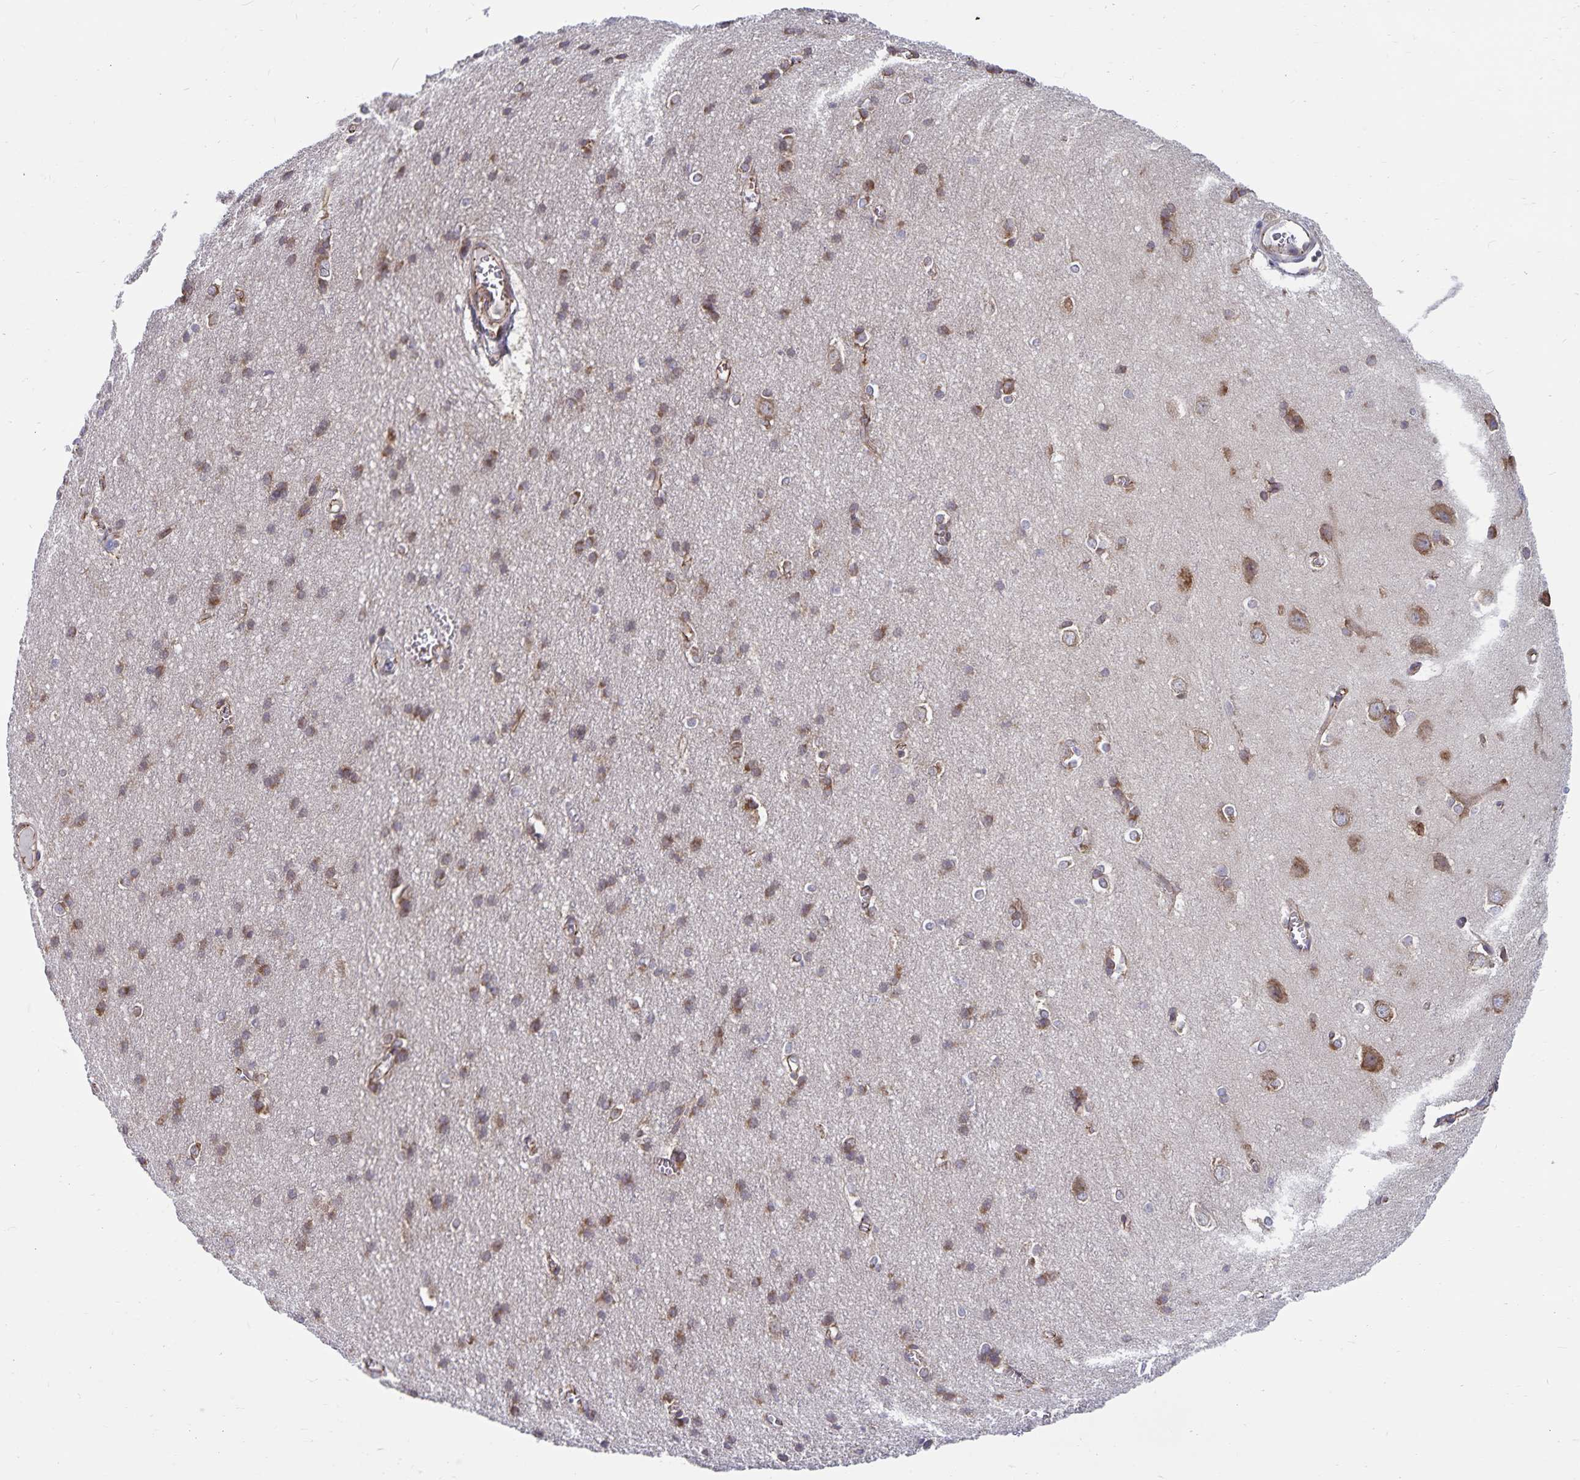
{"staining": {"intensity": "moderate", "quantity": "25%-75%", "location": "cytoplasmic/membranous"}, "tissue": "cerebral cortex", "cell_type": "Endothelial cells", "image_type": "normal", "snomed": [{"axis": "morphology", "description": "Normal tissue, NOS"}, {"axis": "topography", "description": "Cerebral cortex"}], "caption": "Immunohistochemical staining of normal human cerebral cortex demonstrates 25%-75% levels of moderate cytoplasmic/membranous protein expression in approximately 25%-75% of endothelial cells.", "gene": "SEC62", "patient": {"sex": "male", "age": 37}}